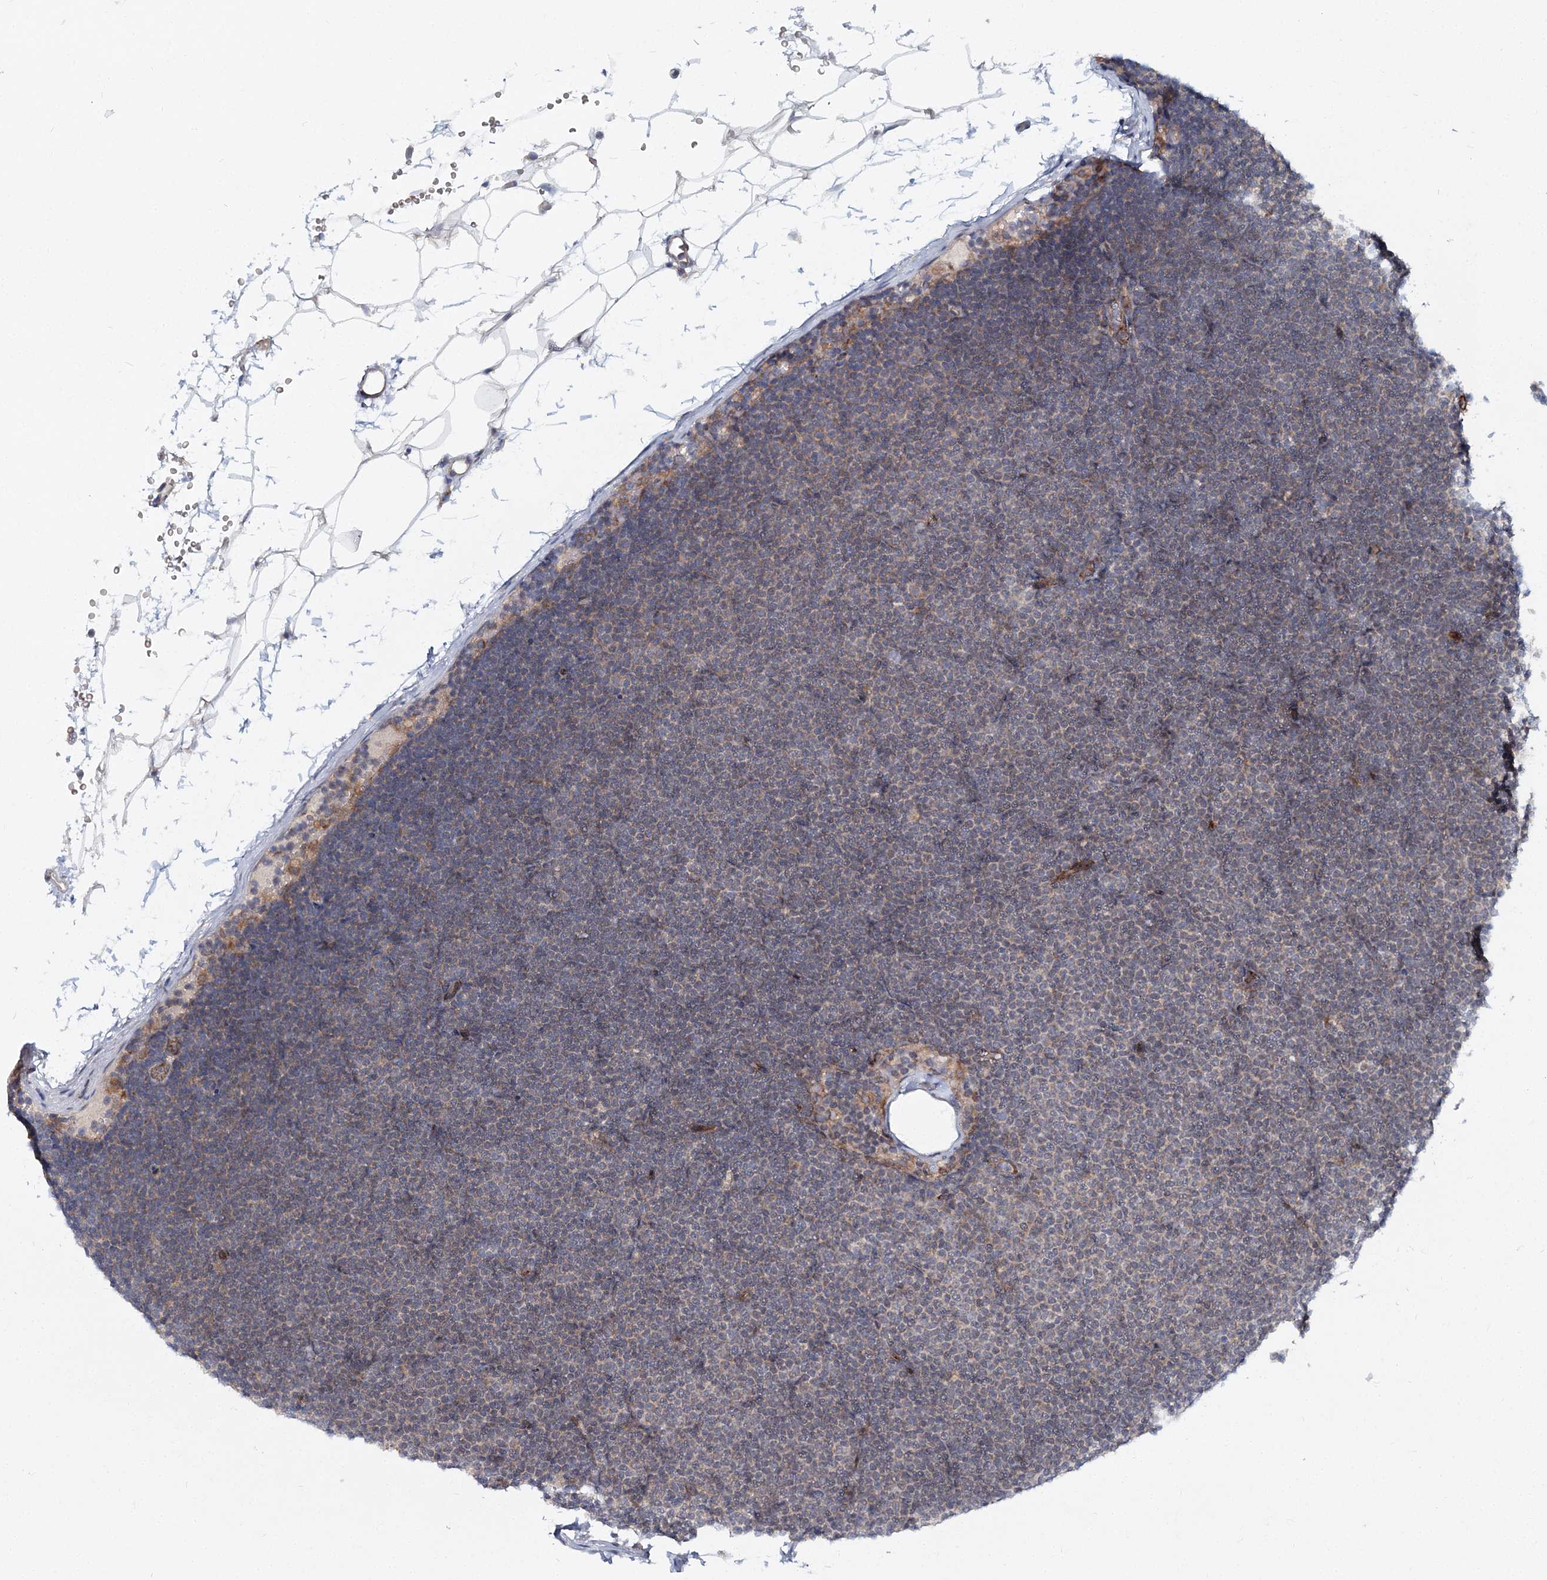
{"staining": {"intensity": "weak", "quantity": "<25%", "location": "cytoplasmic/membranous"}, "tissue": "lymphoma", "cell_type": "Tumor cells", "image_type": "cancer", "snomed": [{"axis": "morphology", "description": "Malignant lymphoma, non-Hodgkin's type, Low grade"}, {"axis": "topography", "description": "Lymph node"}], "caption": "This is a photomicrograph of immunohistochemistry staining of lymphoma, which shows no expression in tumor cells.", "gene": "NBAS", "patient": {"sex": "female", "age": 53}}